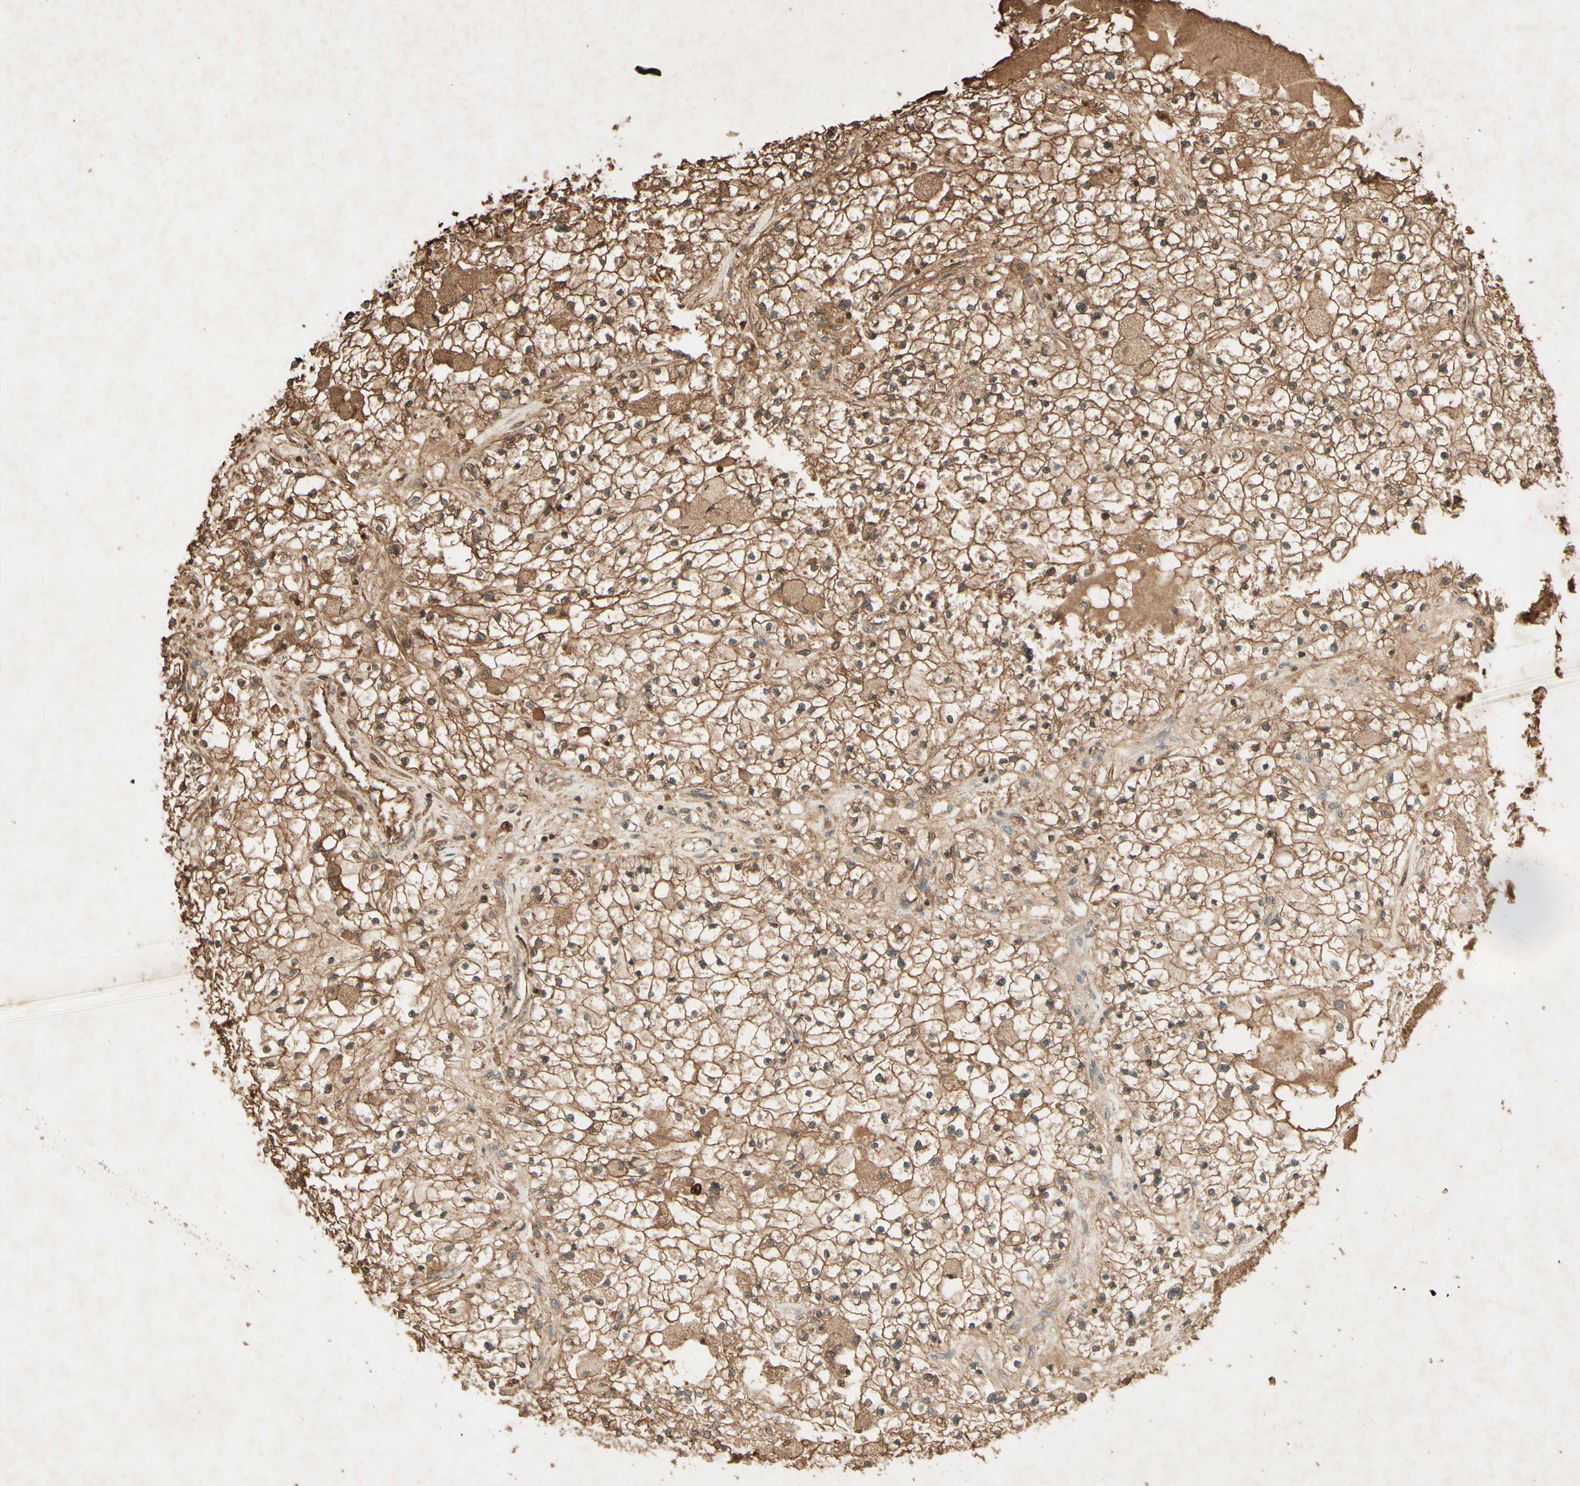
{"staining": {"intensity": "moderate", "quantity": ">75%", "location": "cytoplasmic/membranous"}, "tissue": "renal cancer", "cell_type": "Tumor cells", "image_type": "cancer", "snomed": [{"axis": "morphology", "description": "Adenocarcinoma, NOS"}, {"axis": "topography", "description": "Kidney"}], "caption": "A photomicrograph of human renal adenocarcinoma stained for a protein demonstrates moderate cytoplasmic/membranous brown staining in tumor cells. (Stains: DAB (3,3'-diaminobenzidine) in brown, nuclei in blue, Microscopy: brightfield microscopy at high magnification).", "gene": "SMAD9", "patient": {"sex": "male", "age": 68}}